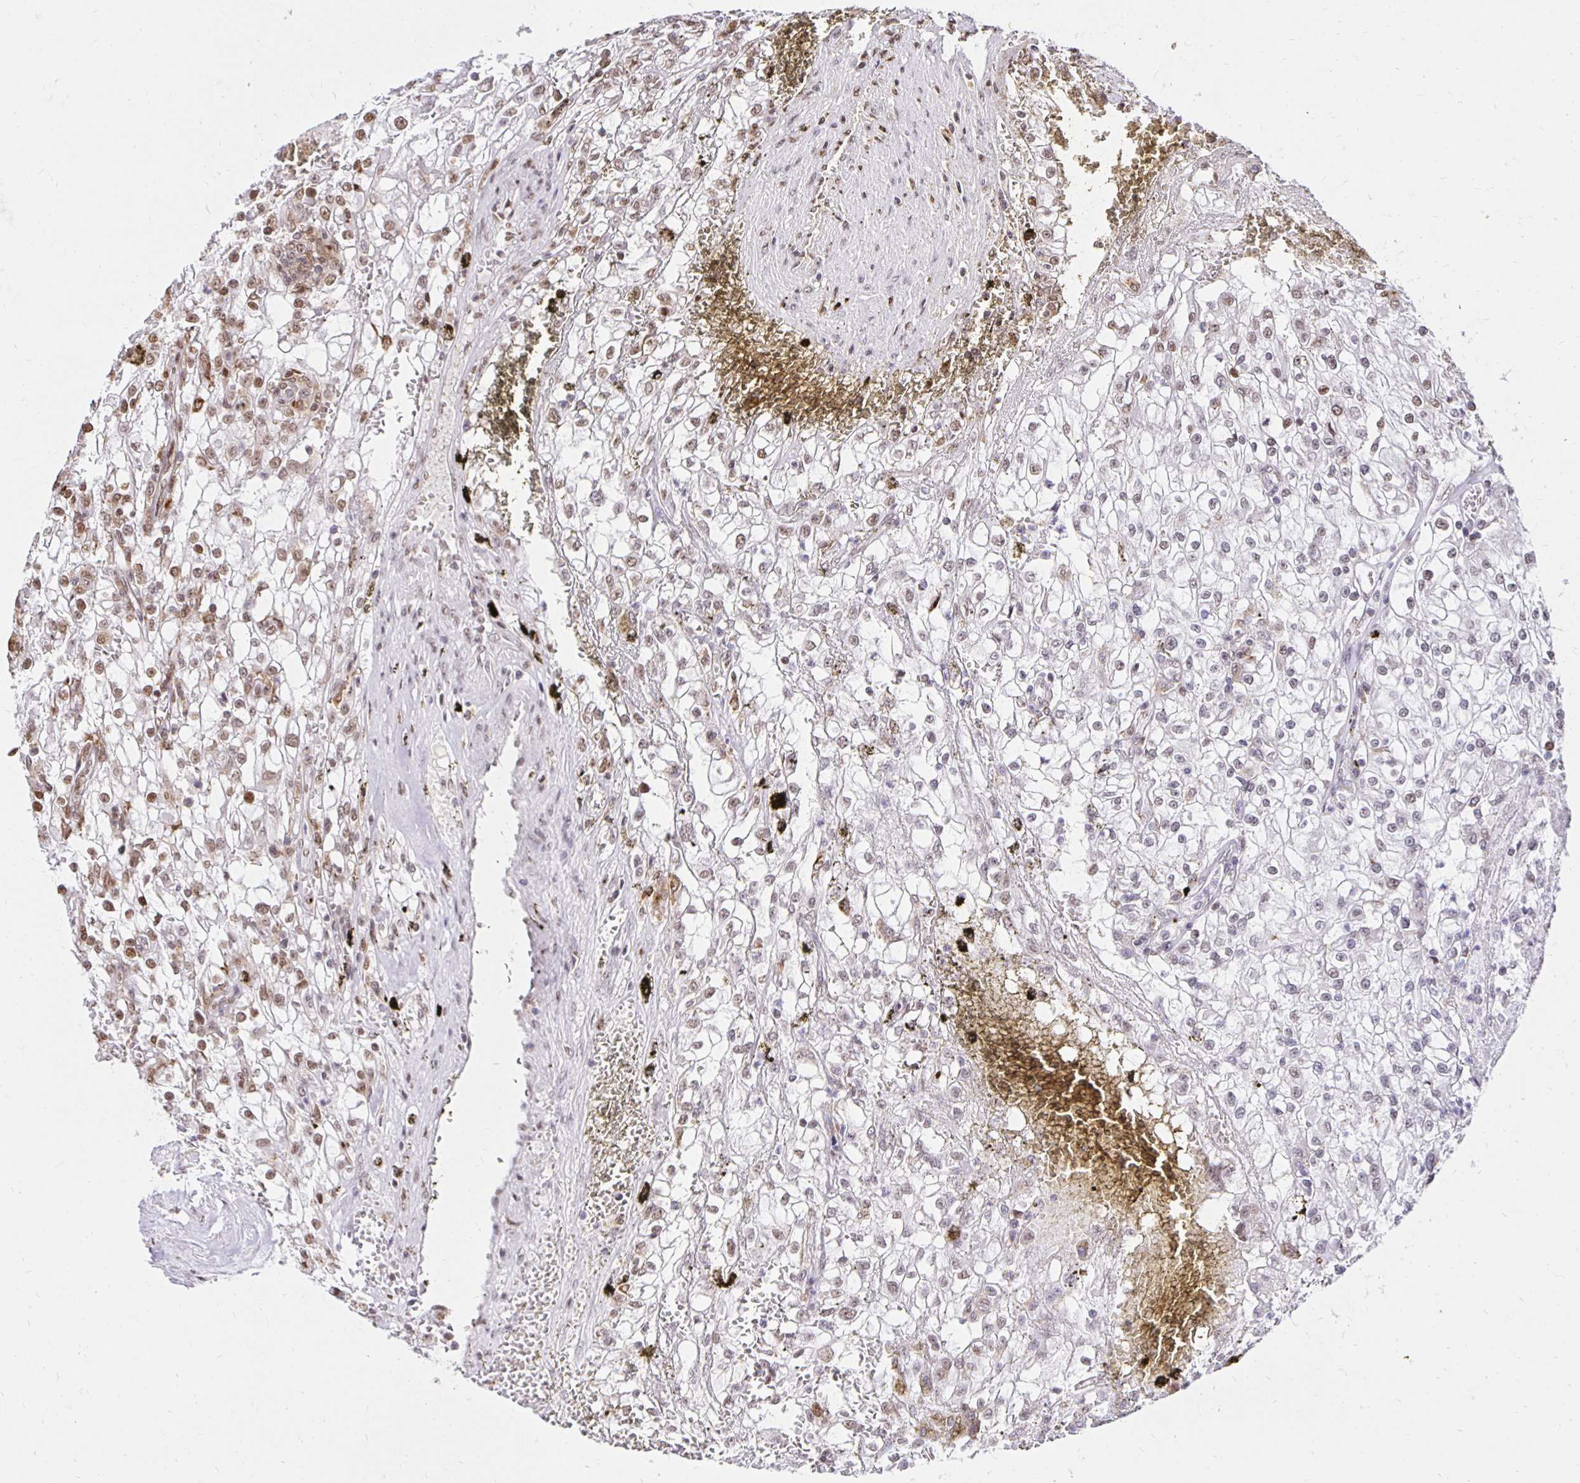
{"staining": {"intensity": "weak", "quantity": "25%-75%", "location": "nuclear"}, "tissue": "renal cancer", "cell_type": "Tumor cells", "image_type": "cancer", "snomed": [{"axis": "morphology", "description": "Adenocarcinoma, NOS"}, {"axis": "topography", "description": "Kidney"}], "caption": "IHC histopathology image of human adenocarcinoma (renal) stained for a protein (brown), which shows low levels of weak nuclear expression in about 25%-75% of tumor cells.", "gene": "ZNF579", "patient": {"sex": "female", "age": 74}}